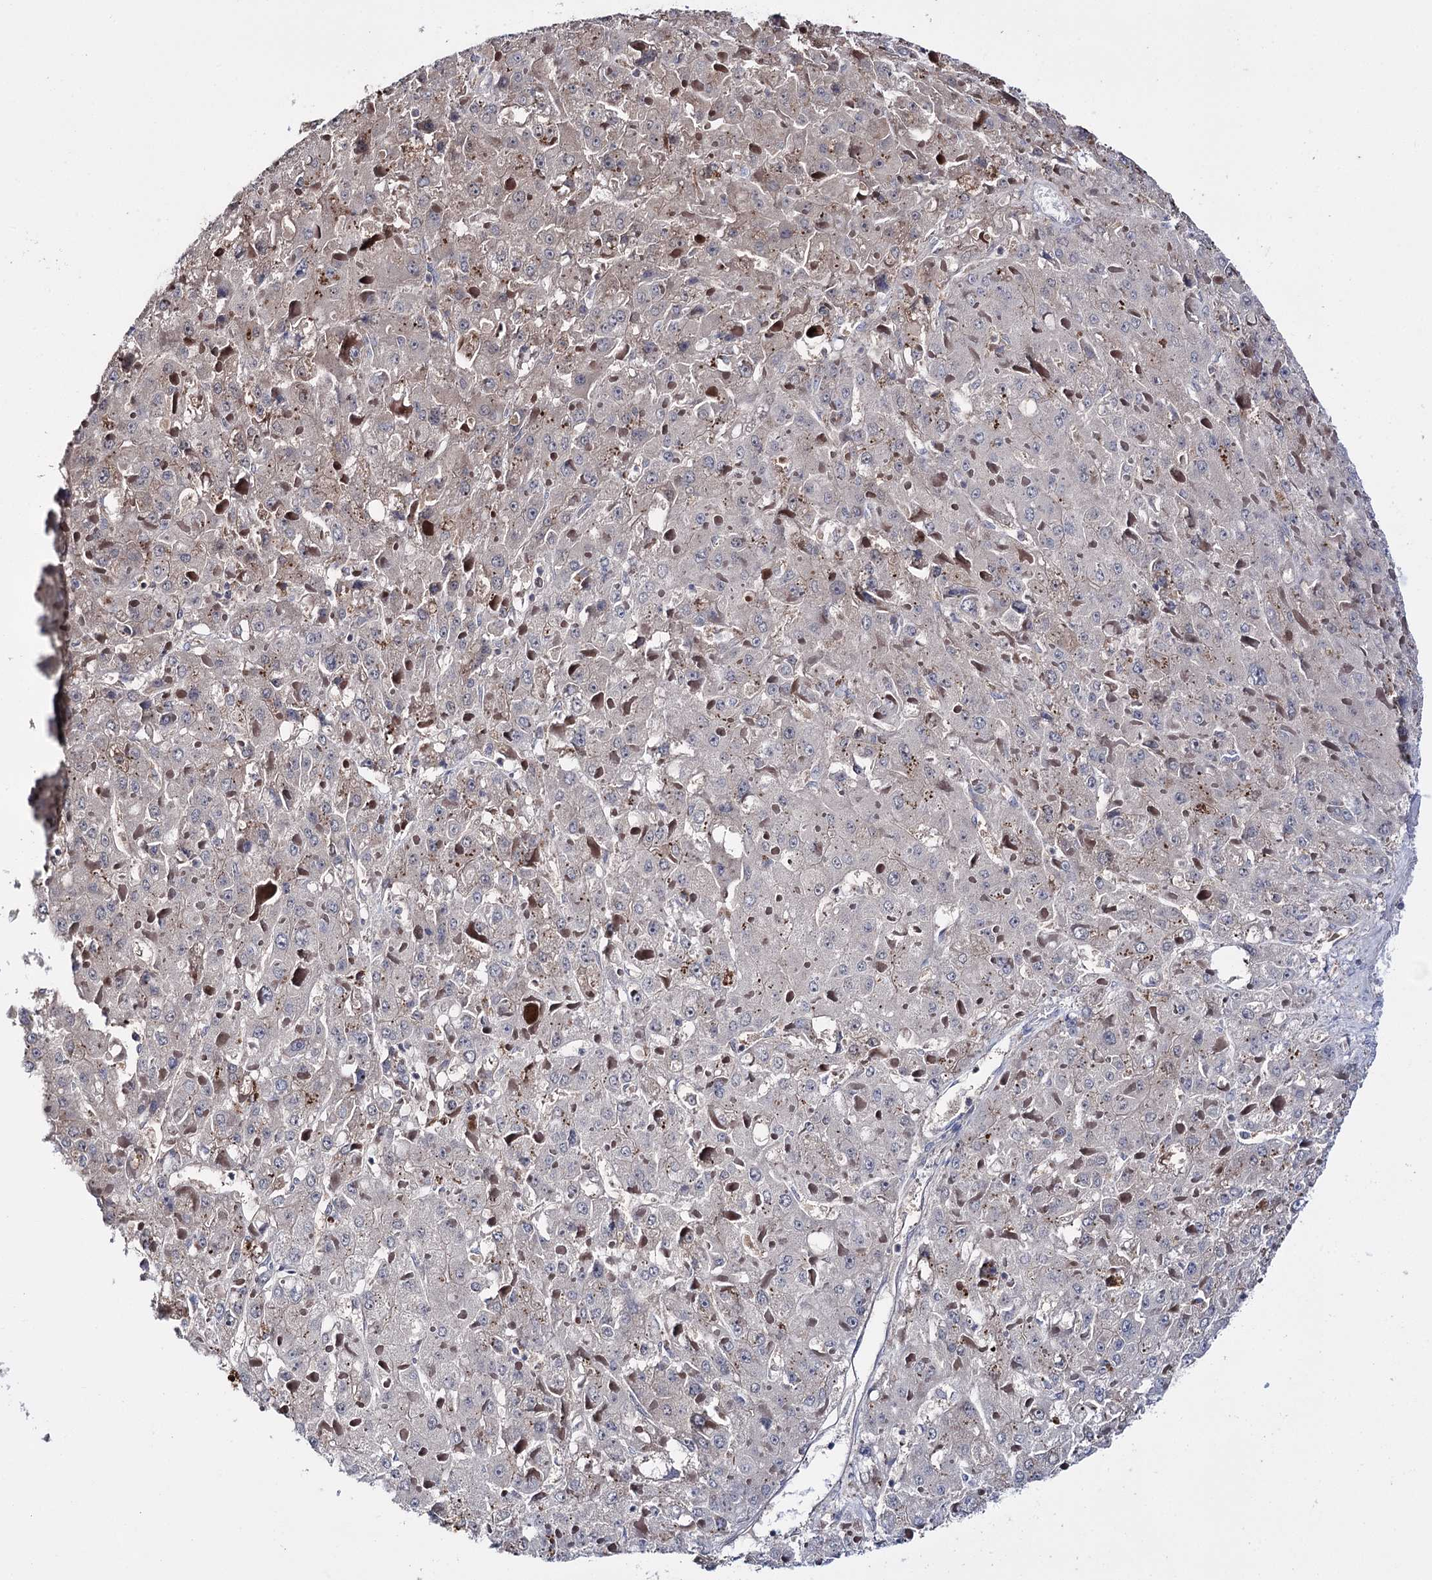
{"staining": {"intensity": "weak", "quantity": "25%-75%", "location": "cytoplasmic/membranous"}, "tissue": "liver cancer", "cell_type": "Tumor cells", "image_type": "cancer", "snomed": [{"axis": "morphology", "description": "Carcinoma, Hepatocellular, NOS"}, {"axis": "topography", "description": "Liver"}], "caption": "Brown immunohistochemical staining in liver cancer displays weak cytoplasmic/membranous positivity in approximately 25%-75% of tumor cells. The staining is performed using DAB brown chromogen to label protein expression. The nuclei are counter-stained blue using hematoxylin.", "gene": "PTER", "patient": {"sex": "female", "age": 73}}